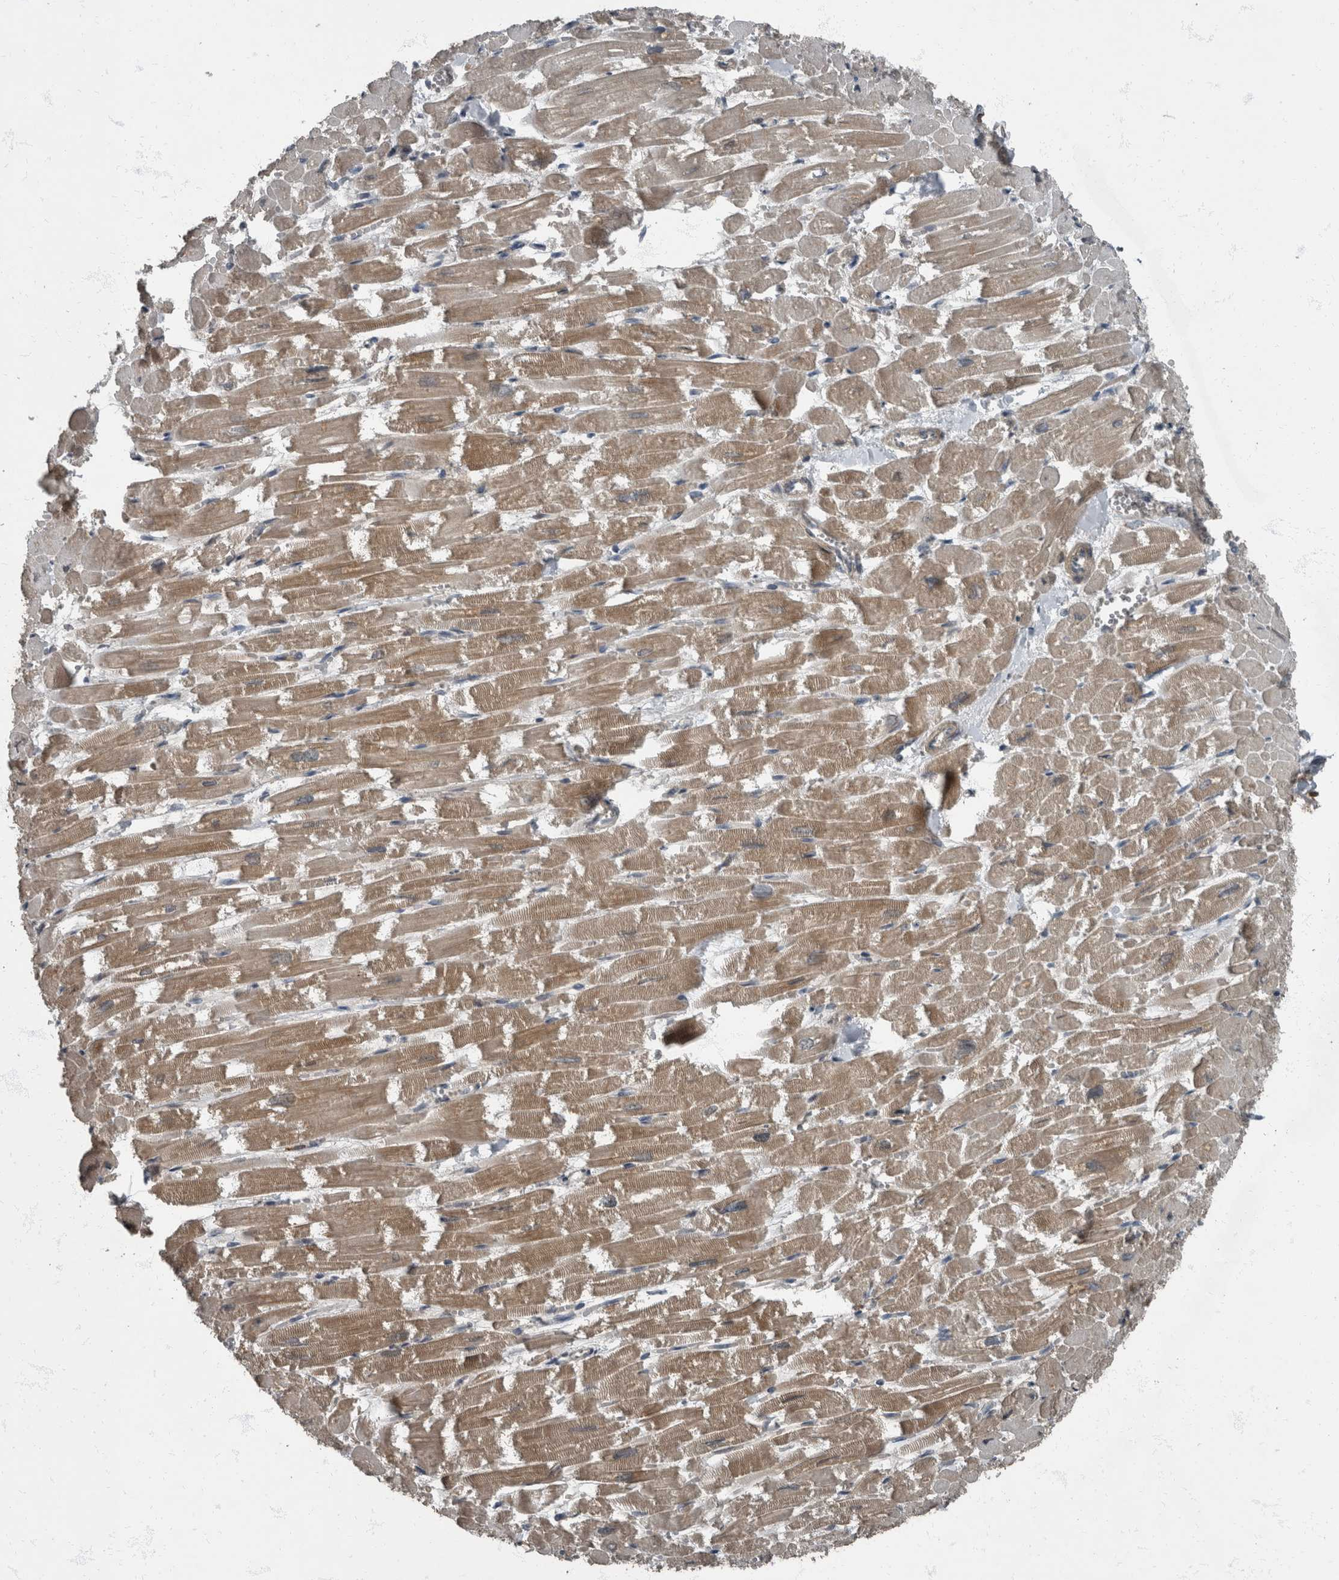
{"staining": {"intensity": "moderate", "quantity": "25%-75%", "location": "cytoplasmic/membranous"}, "tissue": "heart muscle", "cell_type": "Cardiomyocytes", "image_type": "normal", "snomed": [{"axis": "morphology", "description": "Normal tissue, NOS"}, {"axis": "topography", "description": "Heart"}], "caption": "Human heart muscle stained with a brown dye displays moderate cytoplasmic/membranous positive positivity in about 25%-75% of cardiomyocytes.", "gene": "RABGGTB", "patient": {"sex": "male", "age": 54}}